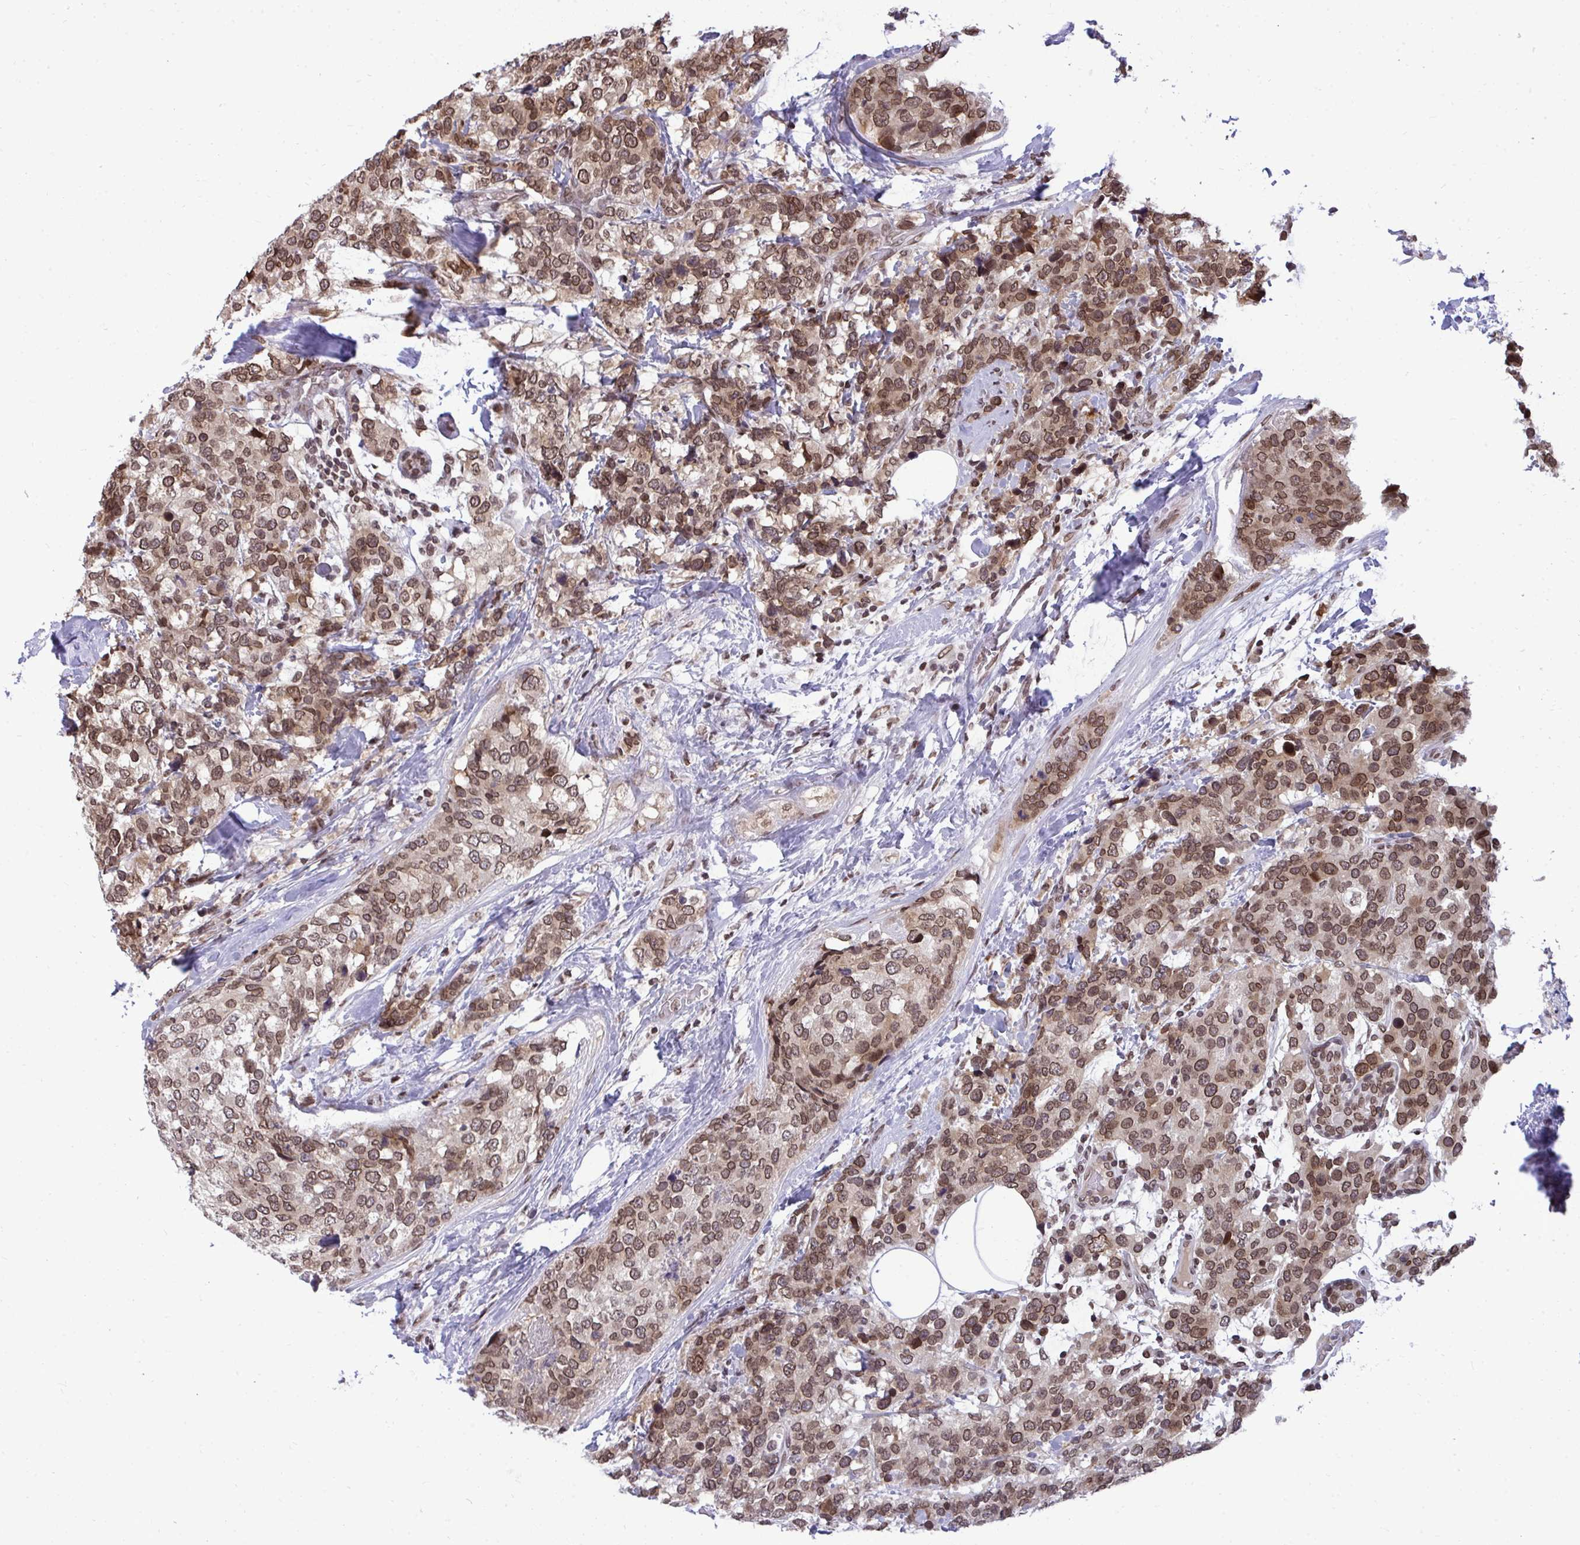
{"staining": {"intensity": "moderate", "quantity": ">75%", "location": "nuclear"}, "tissue": "breast cancer", "cell_type": "Tumor cells", "image_type": "cancer", "snomed": [{"axis": "morphology", "description": "Lobular carcinoma"}, {"axis": "topography", "description": "Breast"}], "caption": "Protein analysis of breast lobular carcinoma tissue exhibits moderate nuclear staining in about >75% of tumor cells.", "gene": "JPT1", "patient": {"sex": "female", "age": 59}}